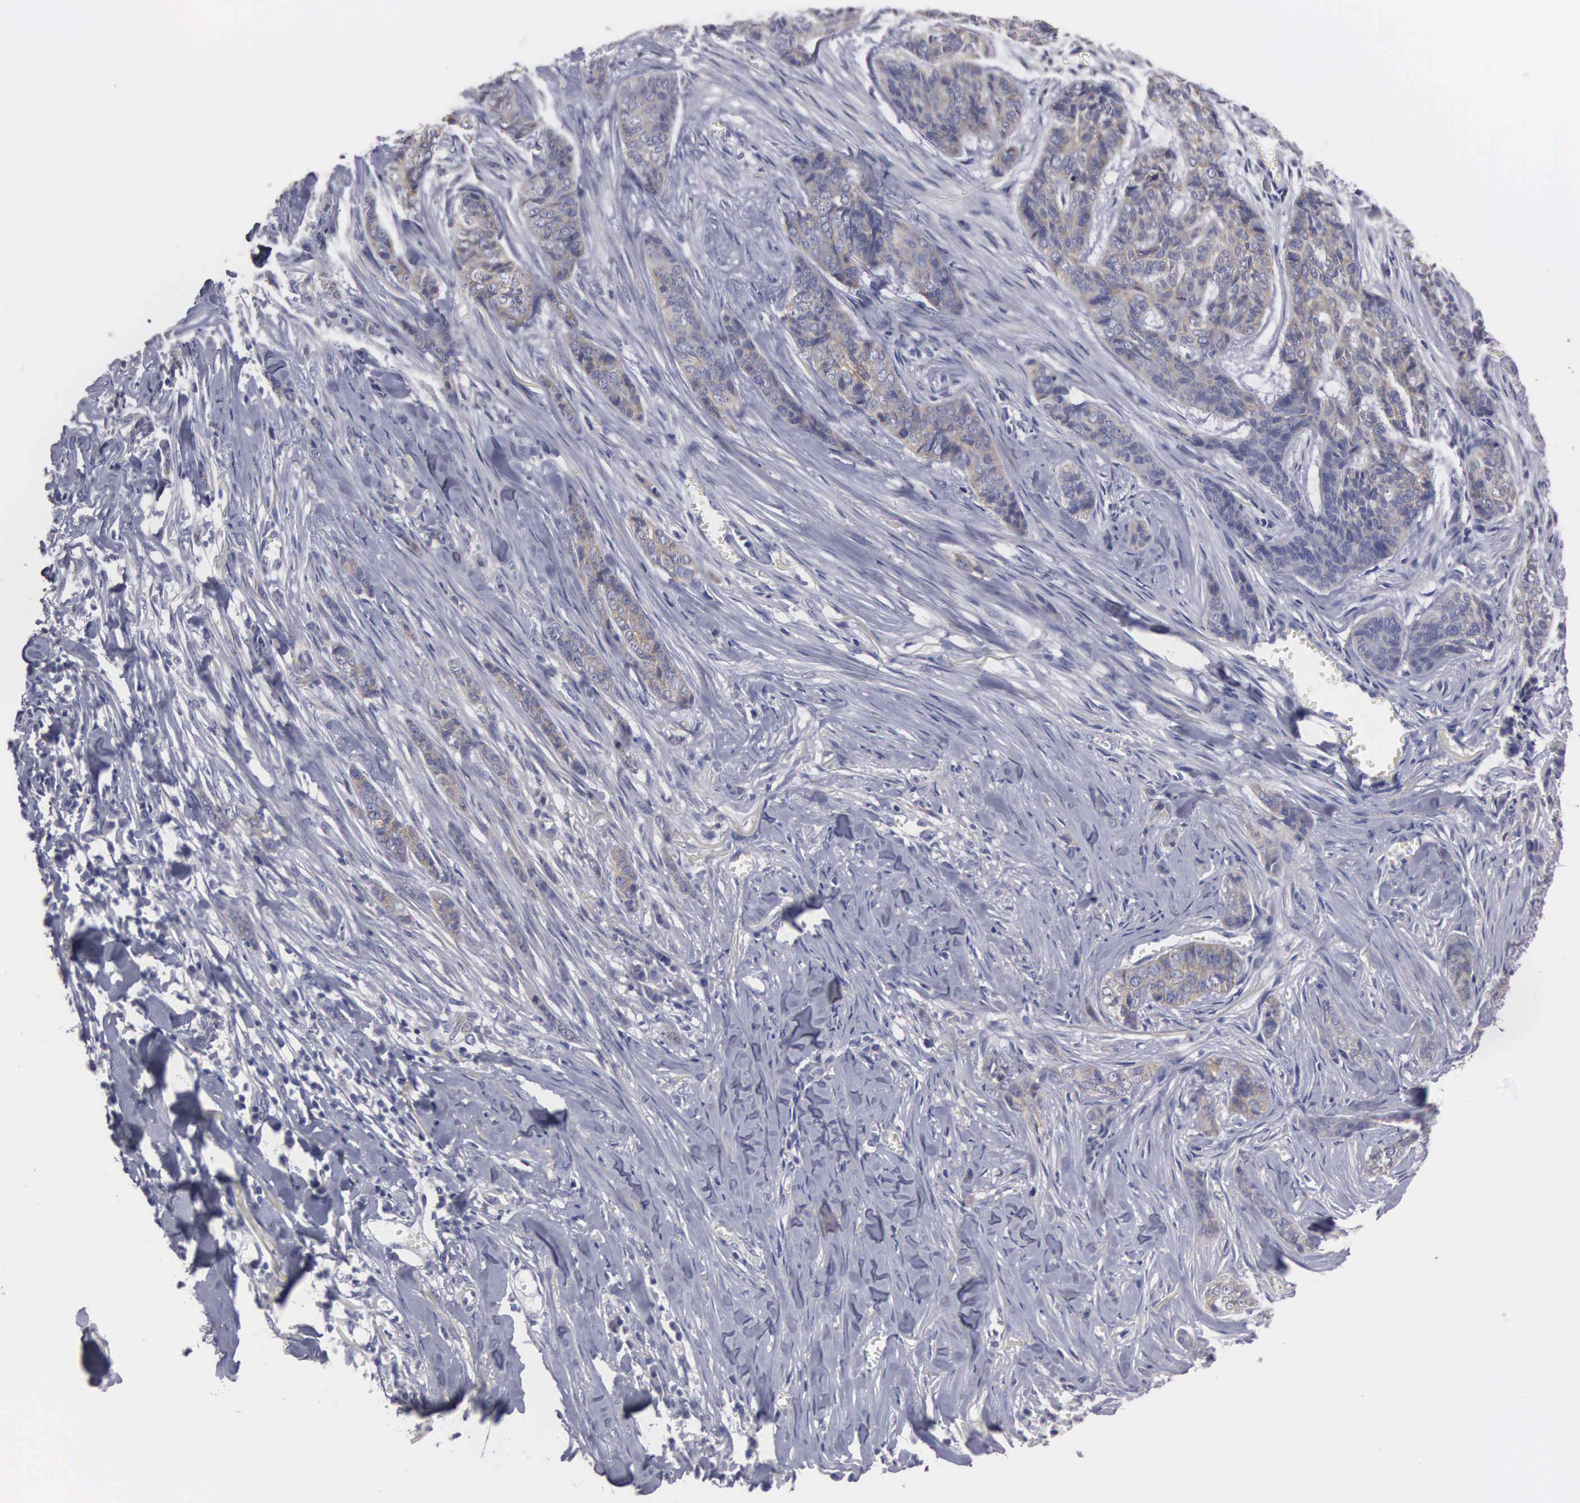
{"staining": {"intensity": "weak", "quantity": "25%-75%", "location": "cytoplasmic/membranous"}, "tissue": "skin cancer", "cell_type": "Tumor cells", "image_type": "cancer", "snomed": [{"axis": "morphology", "description": "Normal tissue, NOS"}, {"axis": "morphology", "description": "Basal cell carcinoma"}, {"axis": "topography", "description": "Skin"}], "caption": "Immunohistochemistry photomicrograph of neoplastic tissue: human skin basal cell carcinoma stained using immunohistochemistry (IHC) displays low levels of weak protein expression localized specifically in the cytoplasmic/membranous of tumor cells, appearing as a cytoplasmic/membranous brown color.", "gene": "CEP170B", "patient": {"sex": "female", "age": 65}}